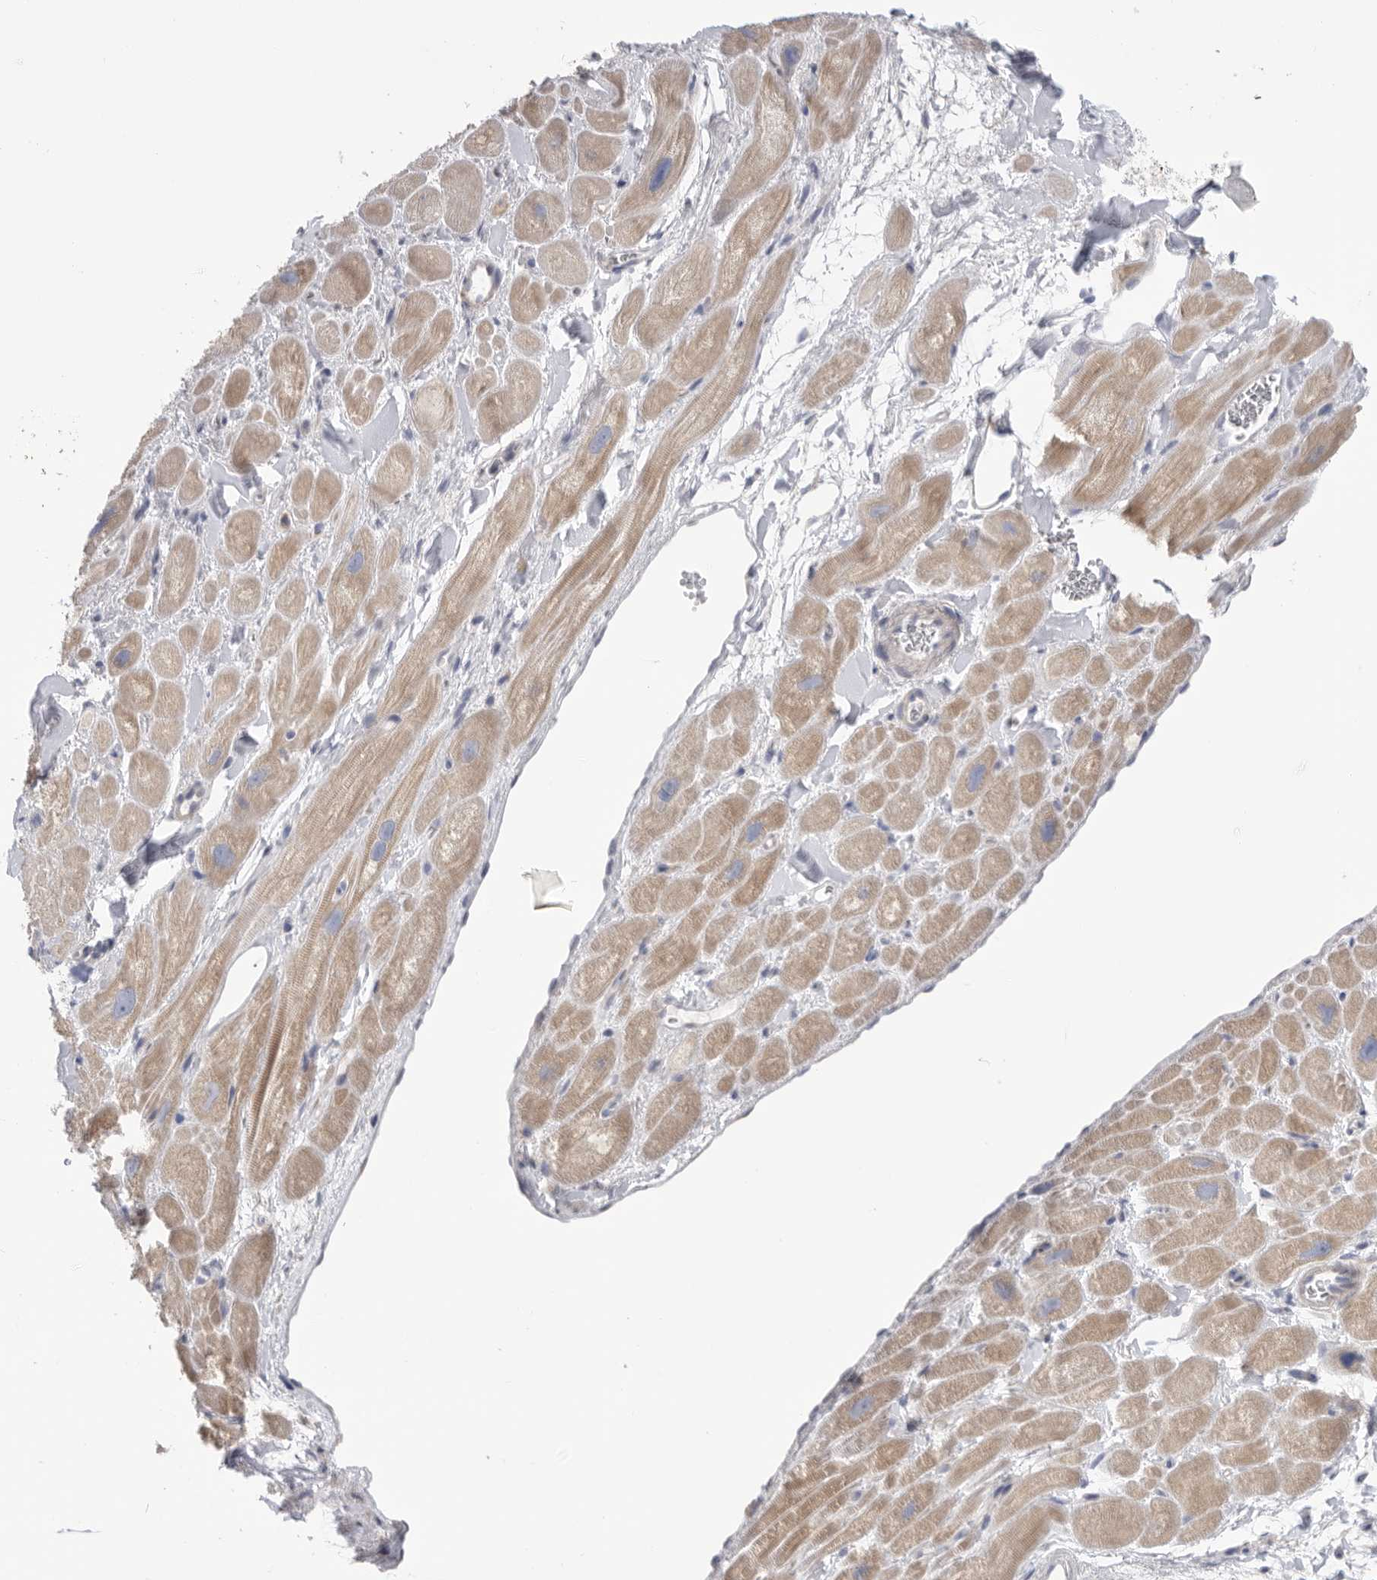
{"staining": {"intensity": "moderate", "quantity": "25%-75%", "location": "cytoplasmic/membranous"}, "tissue": "heart muscle", "cell_type": "Cardiomyocytes", "image_type": "normal", "snomed": [{"axis": "morphology", "description": "Normal tissue, NOS"}, {"axis": "topography", "description": "Heart"}], "caption": "Immunohistochemistry (DAB (3,3'-diaminobenzidine)) staining of benign human heart muscle reveals moderate cytoplasmic/membranous protein expression in about 25%-75% of cardiomyocytes. Nuclei are stained in blue.", "gene": "MTFR1L", "patient": {"sex": "male", "age": 49}}